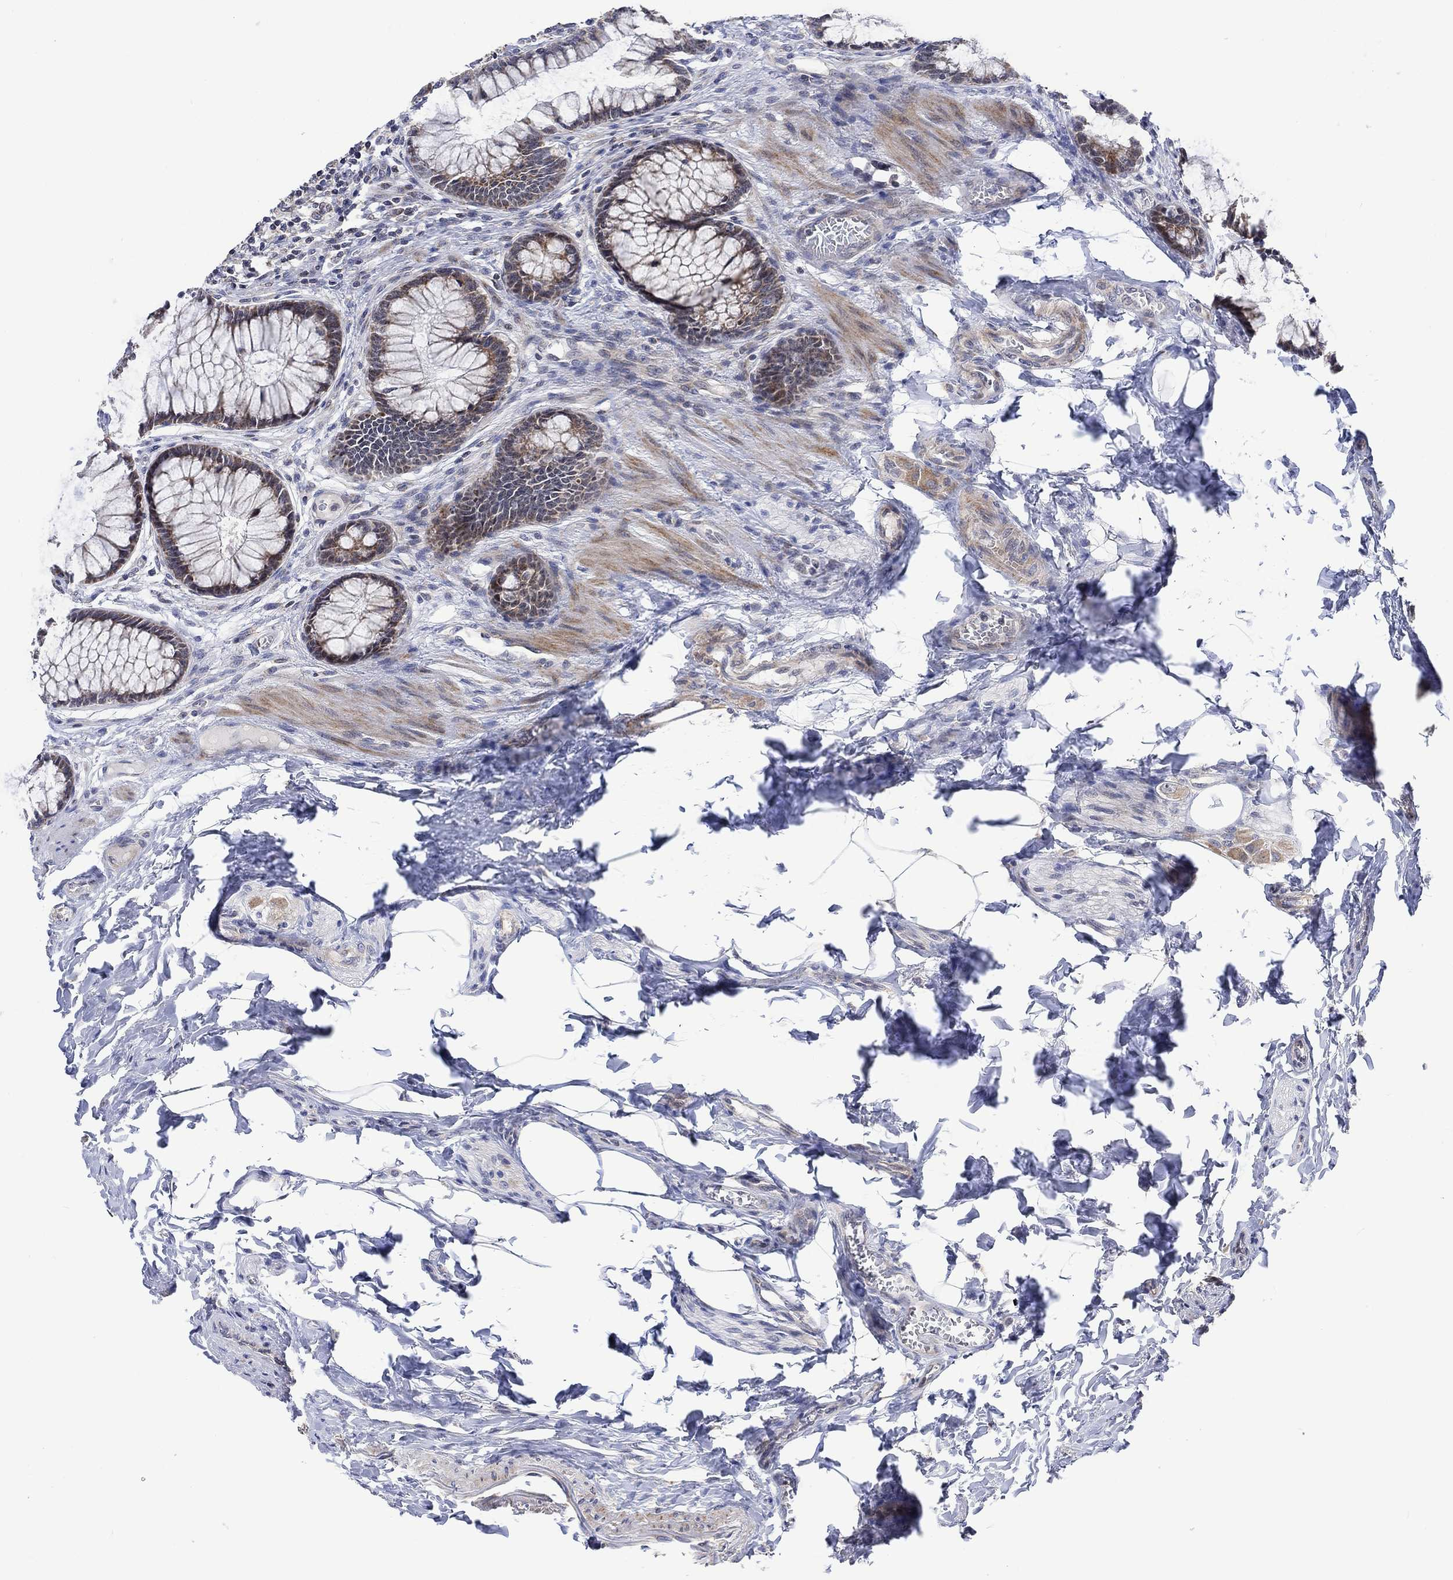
{"staining": {"intensity": "weak", "quantity": "25%-75%", "location": "cytoplasmic/membranous"}, "tissue": "colon", "cell_type": "Endothelial cells", "image_type": "normal", "snomed": [{"axis": "morphology", "description": "Normal tissue, NOS"}, {"axis": "topography", "description": "Colon"}], "caption": "Protein staining of benign colon shows weak cytoplasmic/membranous staining in approximately 25%-75% of endothelial cells.", "gene": "SLC48A1", "patient": {"sex": "female", "age": 65}}